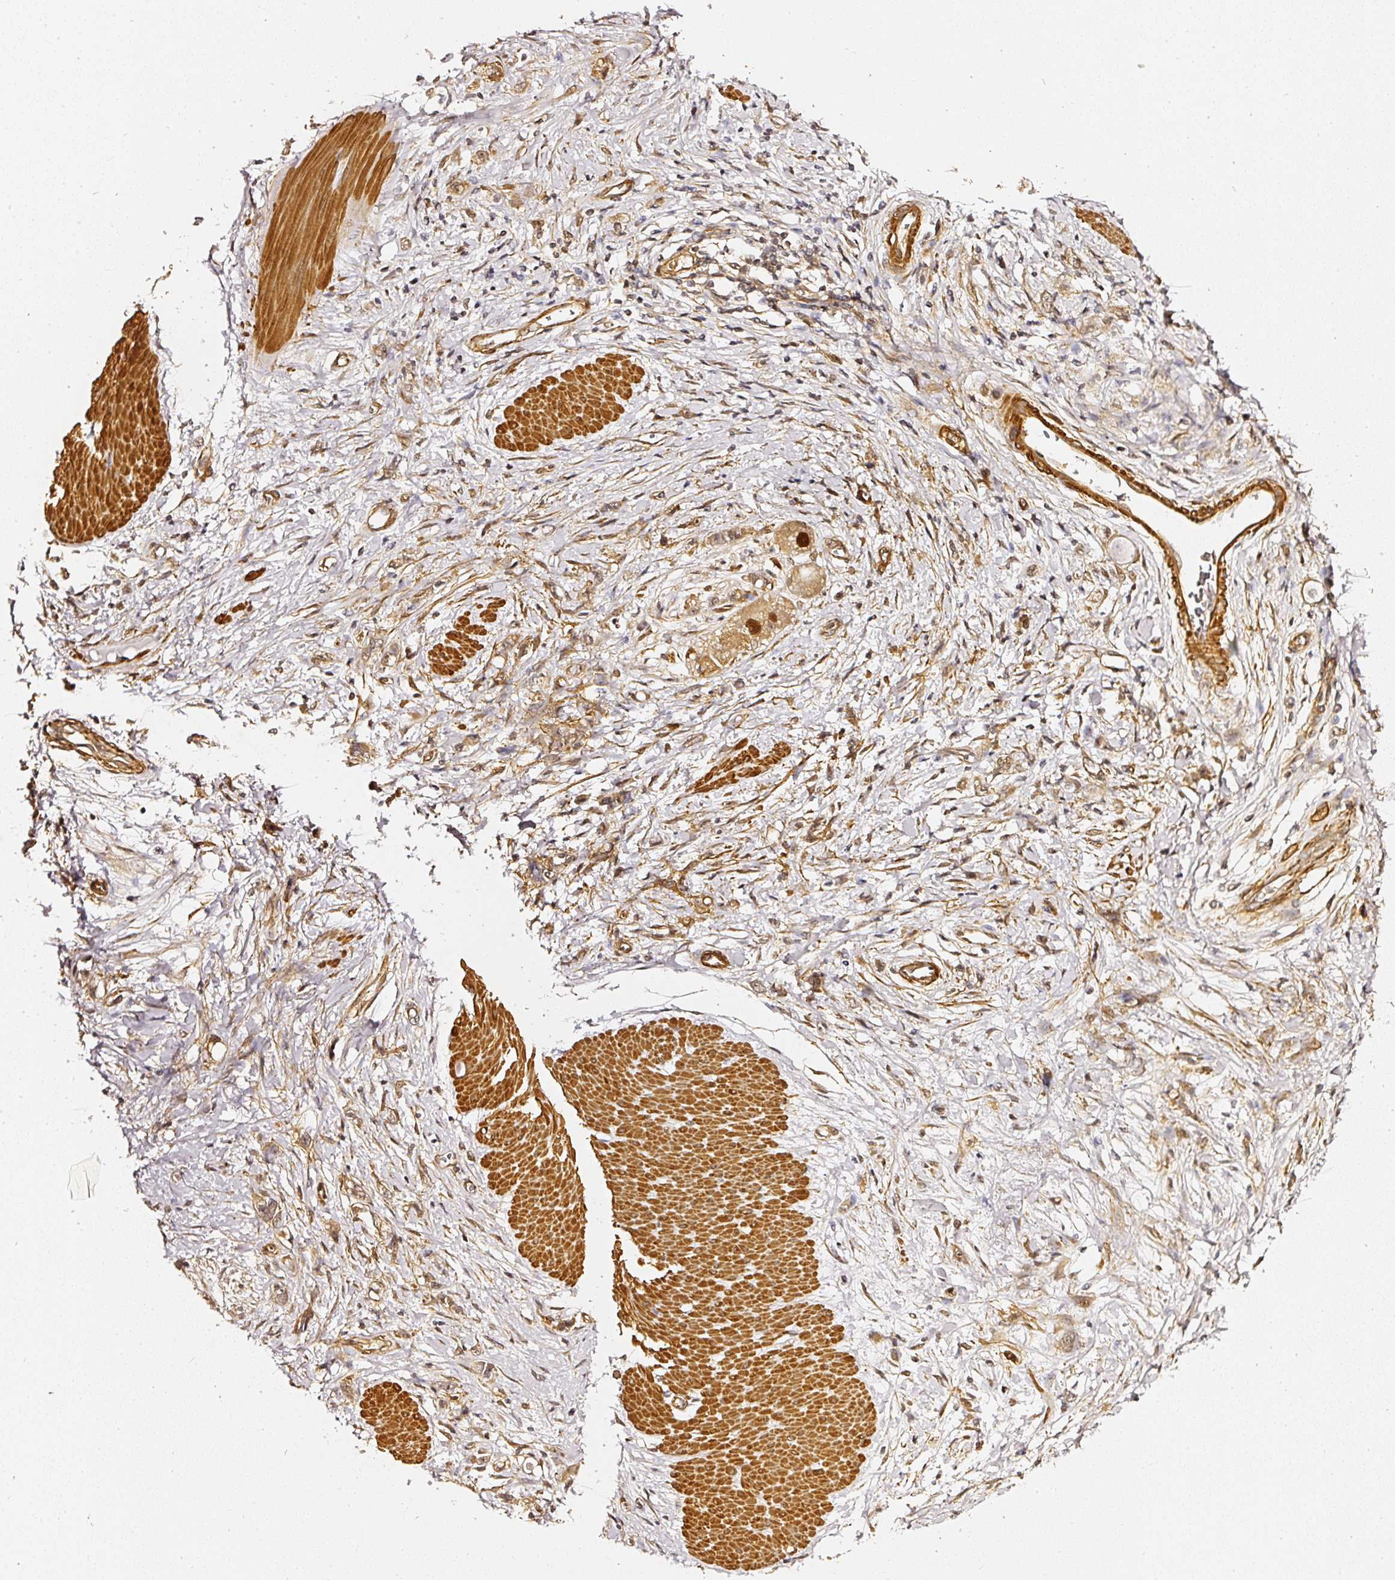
{"staining": {"intensity": "moderate", "quantity": ">75%", "location": "cytoplasmic/membranous,nuclear"}, "tissue": "stomach cancer", "cell_type": "Tumor cells", "image_type": "cancer", "snomed": [{"axis": "morphology", "description": "Adenocarcinoma, NOS"}, {"axis": "topography", "description": "Stomach"}], "caption": "Protein analysis of stomach cancer (adenocarcinoma) tissue exhibits moderate cytoplasmic/membranous and nuclear positivity in approximately >75% of tumor cells.", "gene": "PSMD1", "patient": {"sex": "female", "age": 76}}